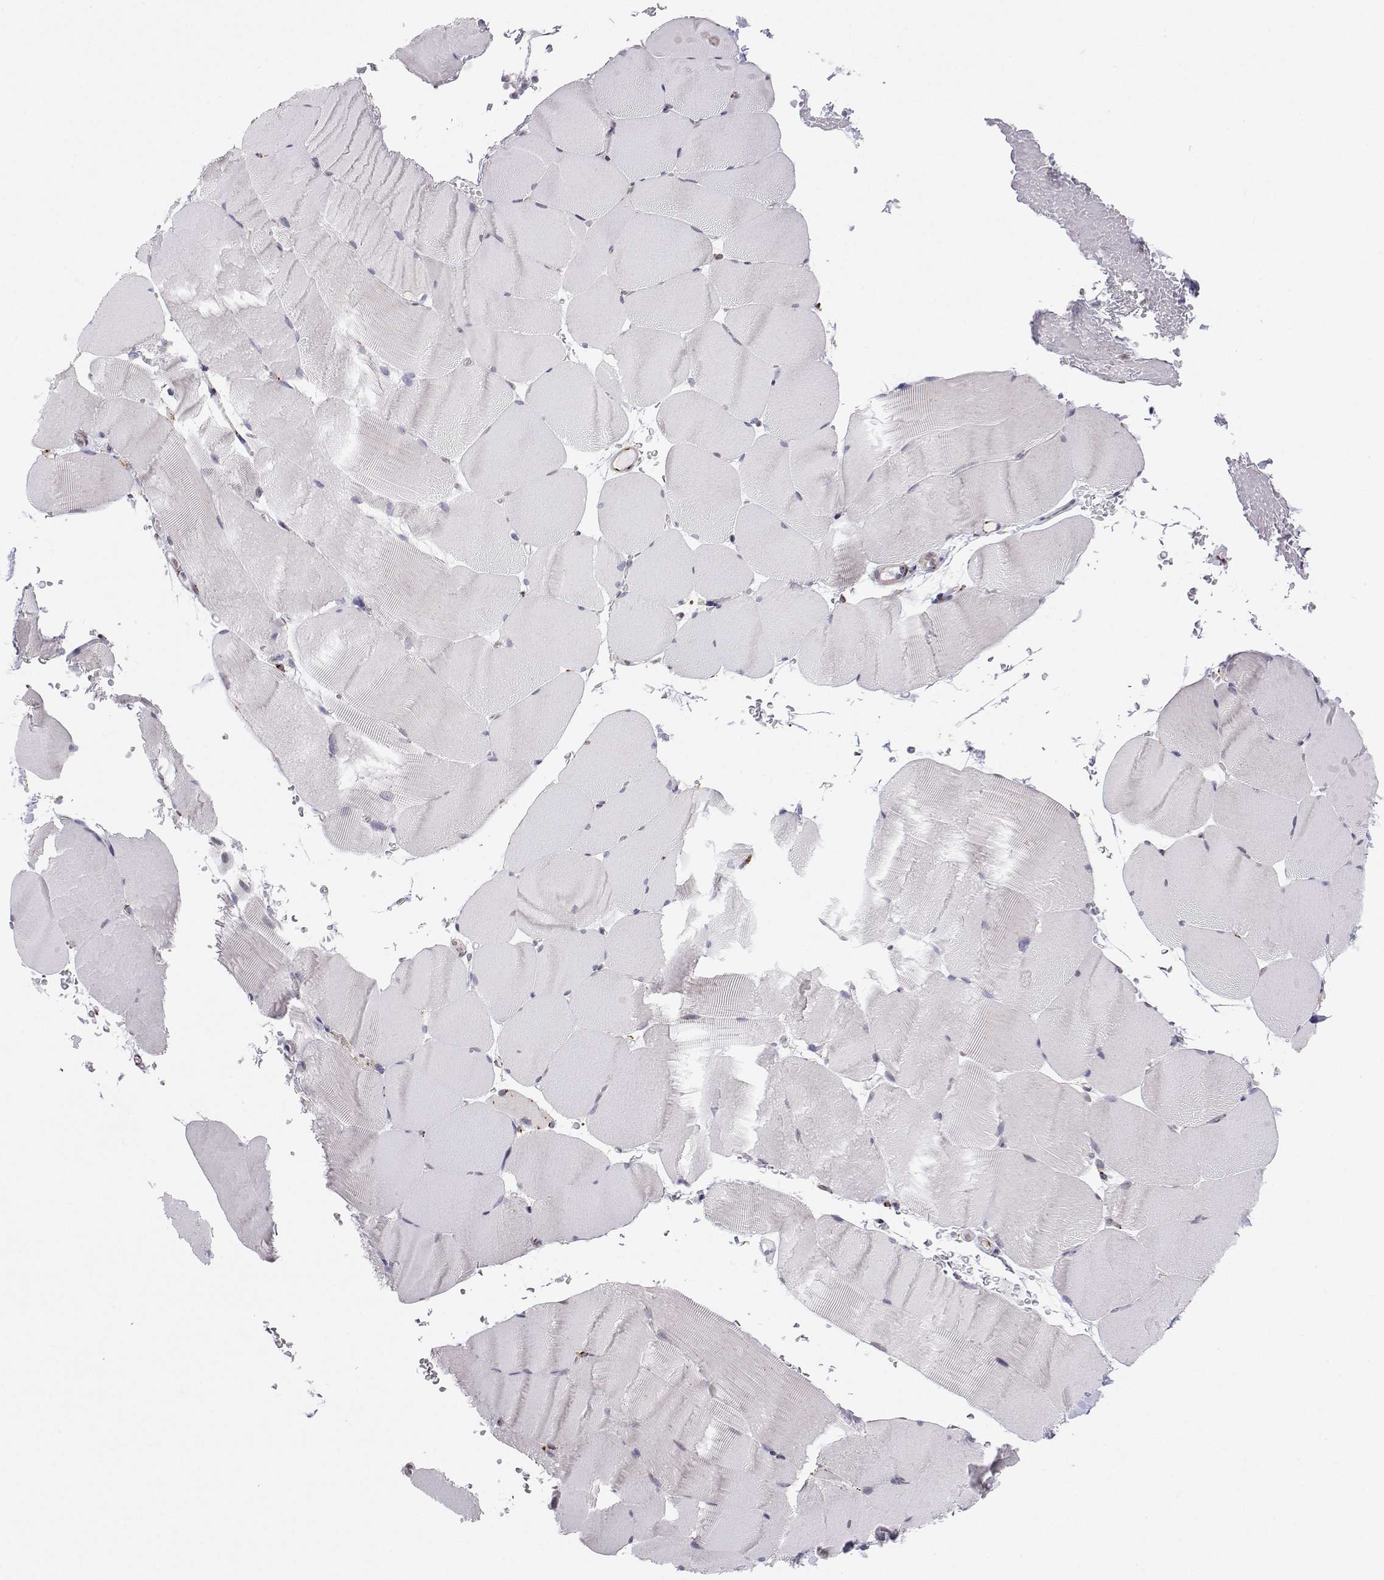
{"staining": {"intensity": "negative", "quantity": "none", "location": "none"}, "tissue": "skeletal muscle", "cell_type": "Myocytes", "image_type": "normal", "snomed": [{"axis": "morphology", "description": "Normal tissue, NOS"}, {"axis": "topography", "description": "Skeletal muscle"}], "caption": "Immunohistochemical staining of benign human skeletal muscle exhibits no significant staining in myocytes. The staining was performed using DAB (3,3'-diaminobenzidine) to visualize the protein expression in brown, while the nuclei were stained in blue with hematoxylin (Magnification: 20x).", "gene": "STARD13", "patient": {"sex": "female", "age": 37}}